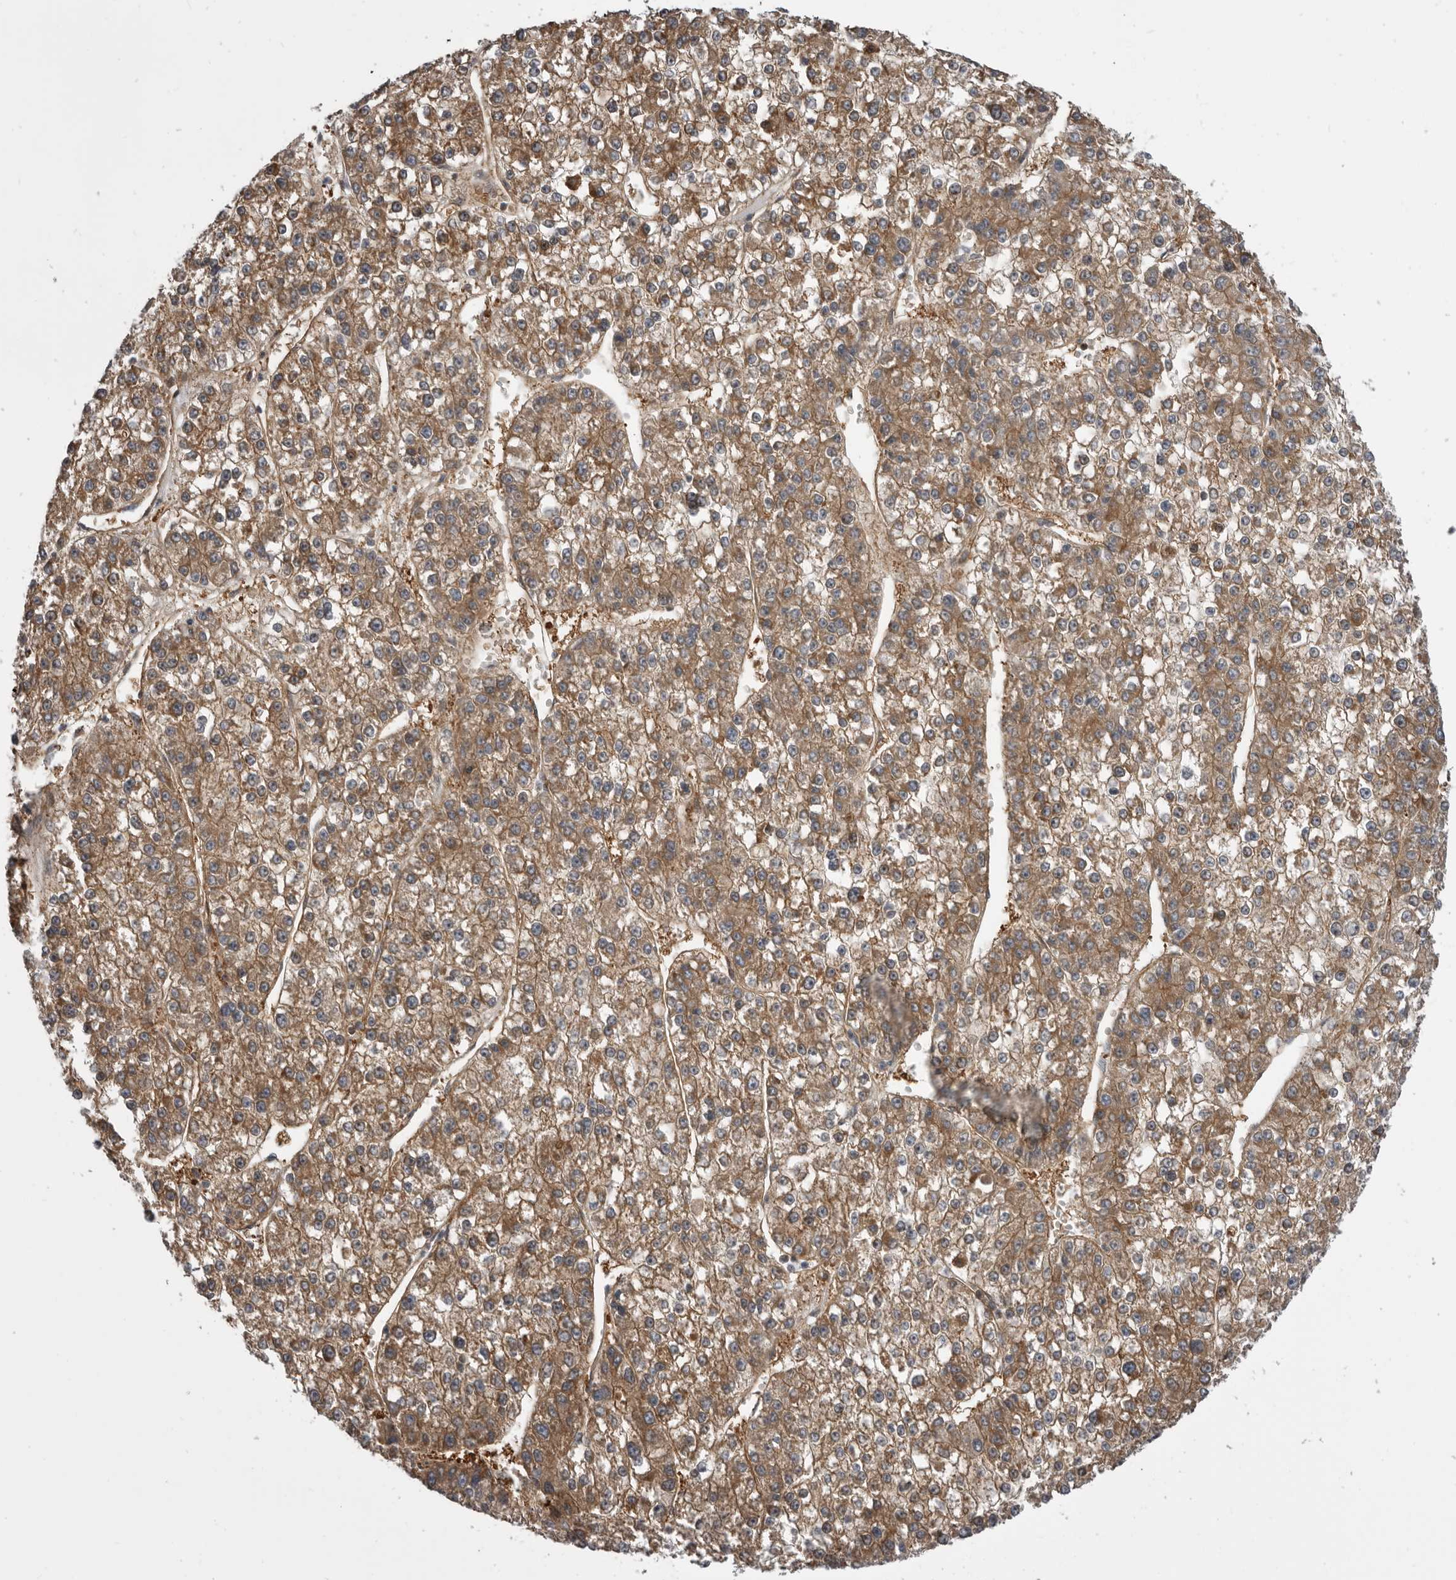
{"staining": {"intensity": "moderate", "quantity": ">75%", "location": "cytoplasmic/membranous"}, "tissue": "liver cancer", "cell_type": "Tumor cells", "image_type": "cancer", "snomed": [{"axis": "morphology", "description": "Carcinoma, Hepatocellular, NOS"}, {"axis": "topography", "description": "Liver"}], "caption": "This histopathology image reveals IHC staining of human liver cancer, with medium moderate cytoplasmic/membranous staining in approximately >75% of tumor cells.", "gene": "RAB3GAP2", "patient": {"sex": "female", "age": 73}}